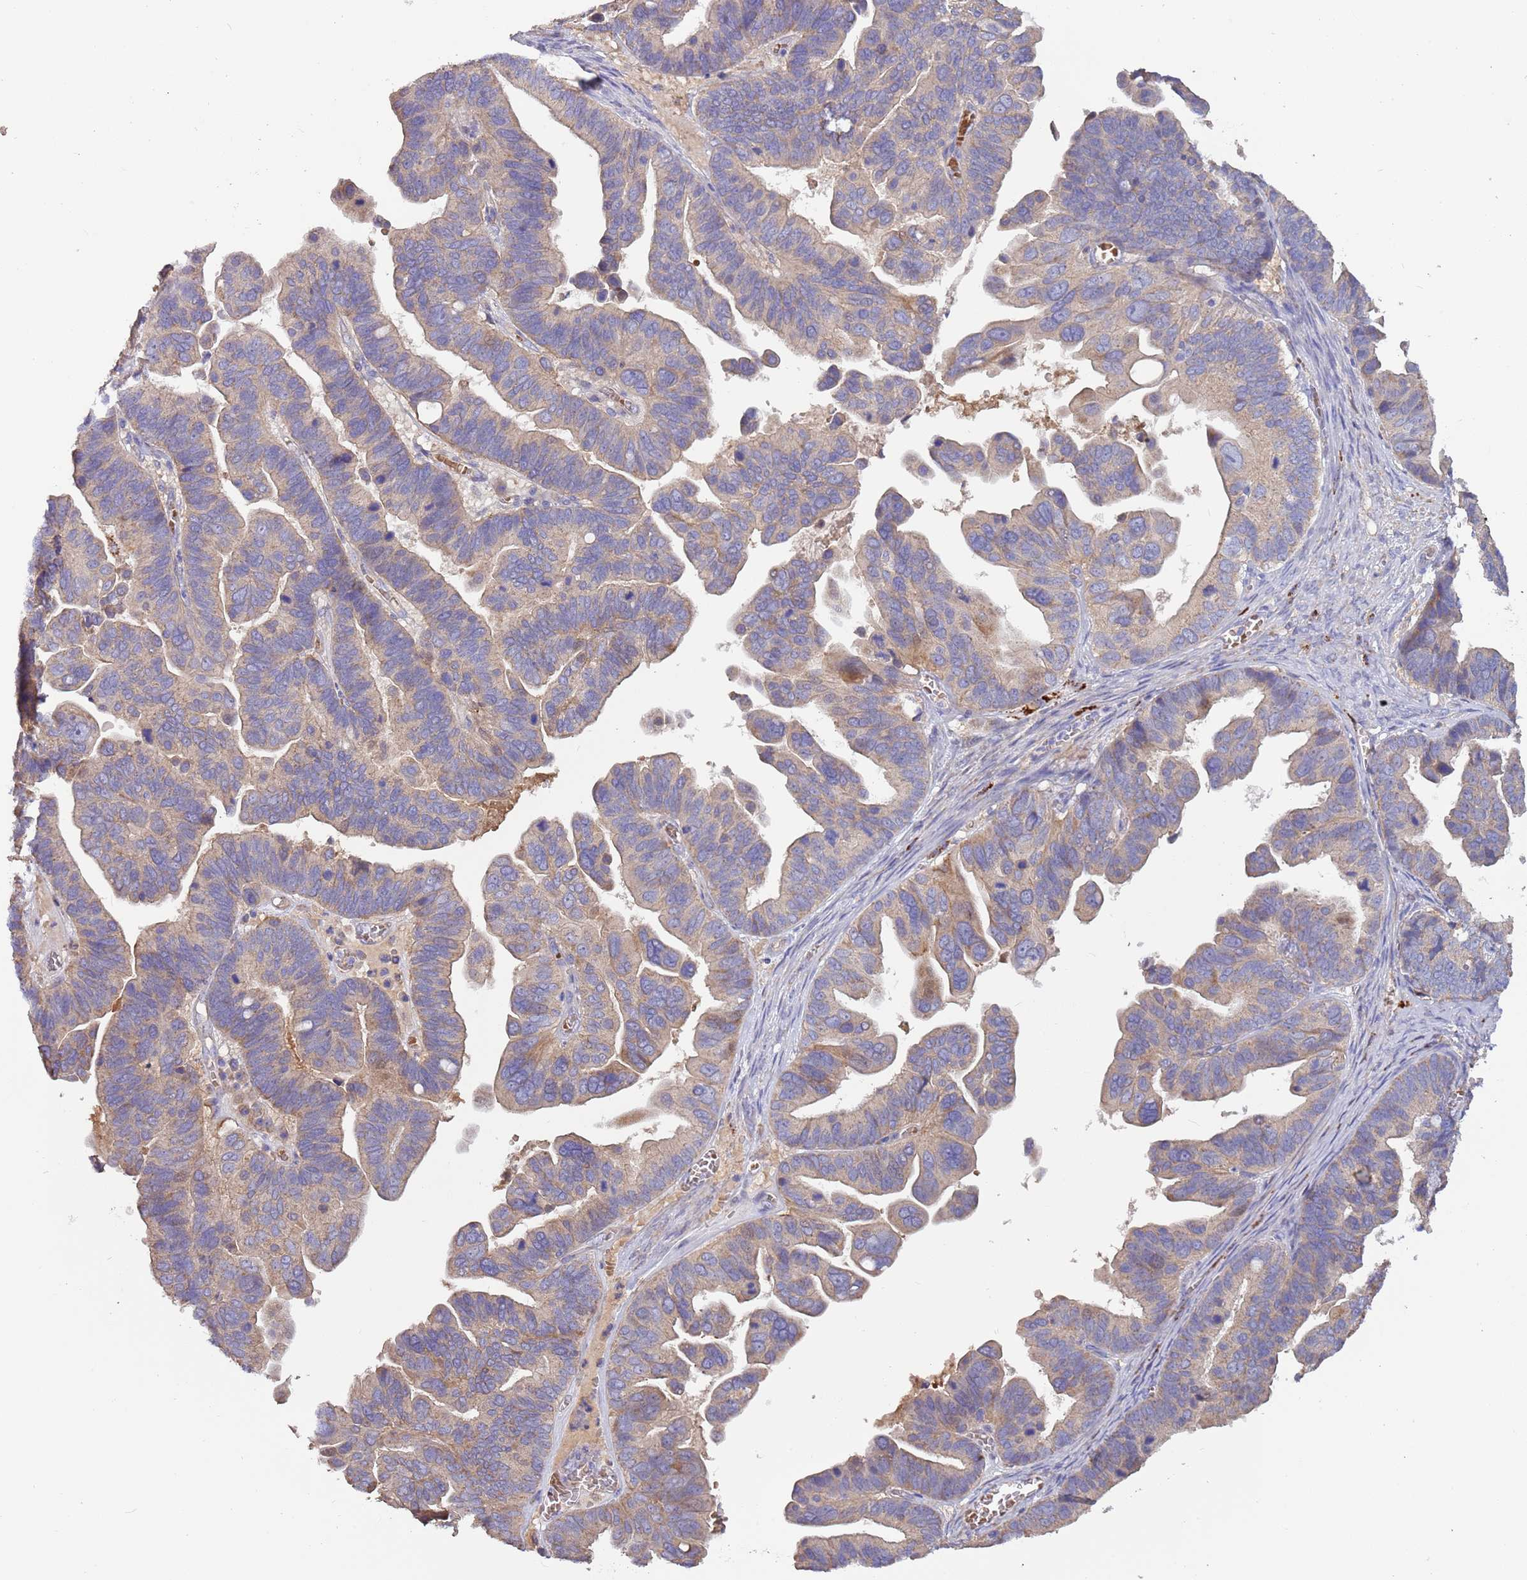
{"staining": {"intensity": "weak", "quantity": "25%-75%", "location": "cytoplasmic/membranous"}, "tissue": "ovarian cancer", "cell_type": "Tumor cells", "image_type": "cancer", "snomed": [{"axis": "morphology", "description": "Cystadenocarcinoma, serous, NOS"}, {"axis": "topography", "description": "Ovary"}], "caption": "Human ovarian cancer stained with a brown dye reveals weak cytoplasmic/membranous positive expression in about 25%-75% of tumor cells.", "gene": "TRMO", "patient": {"sex": "female", "age": 56}}